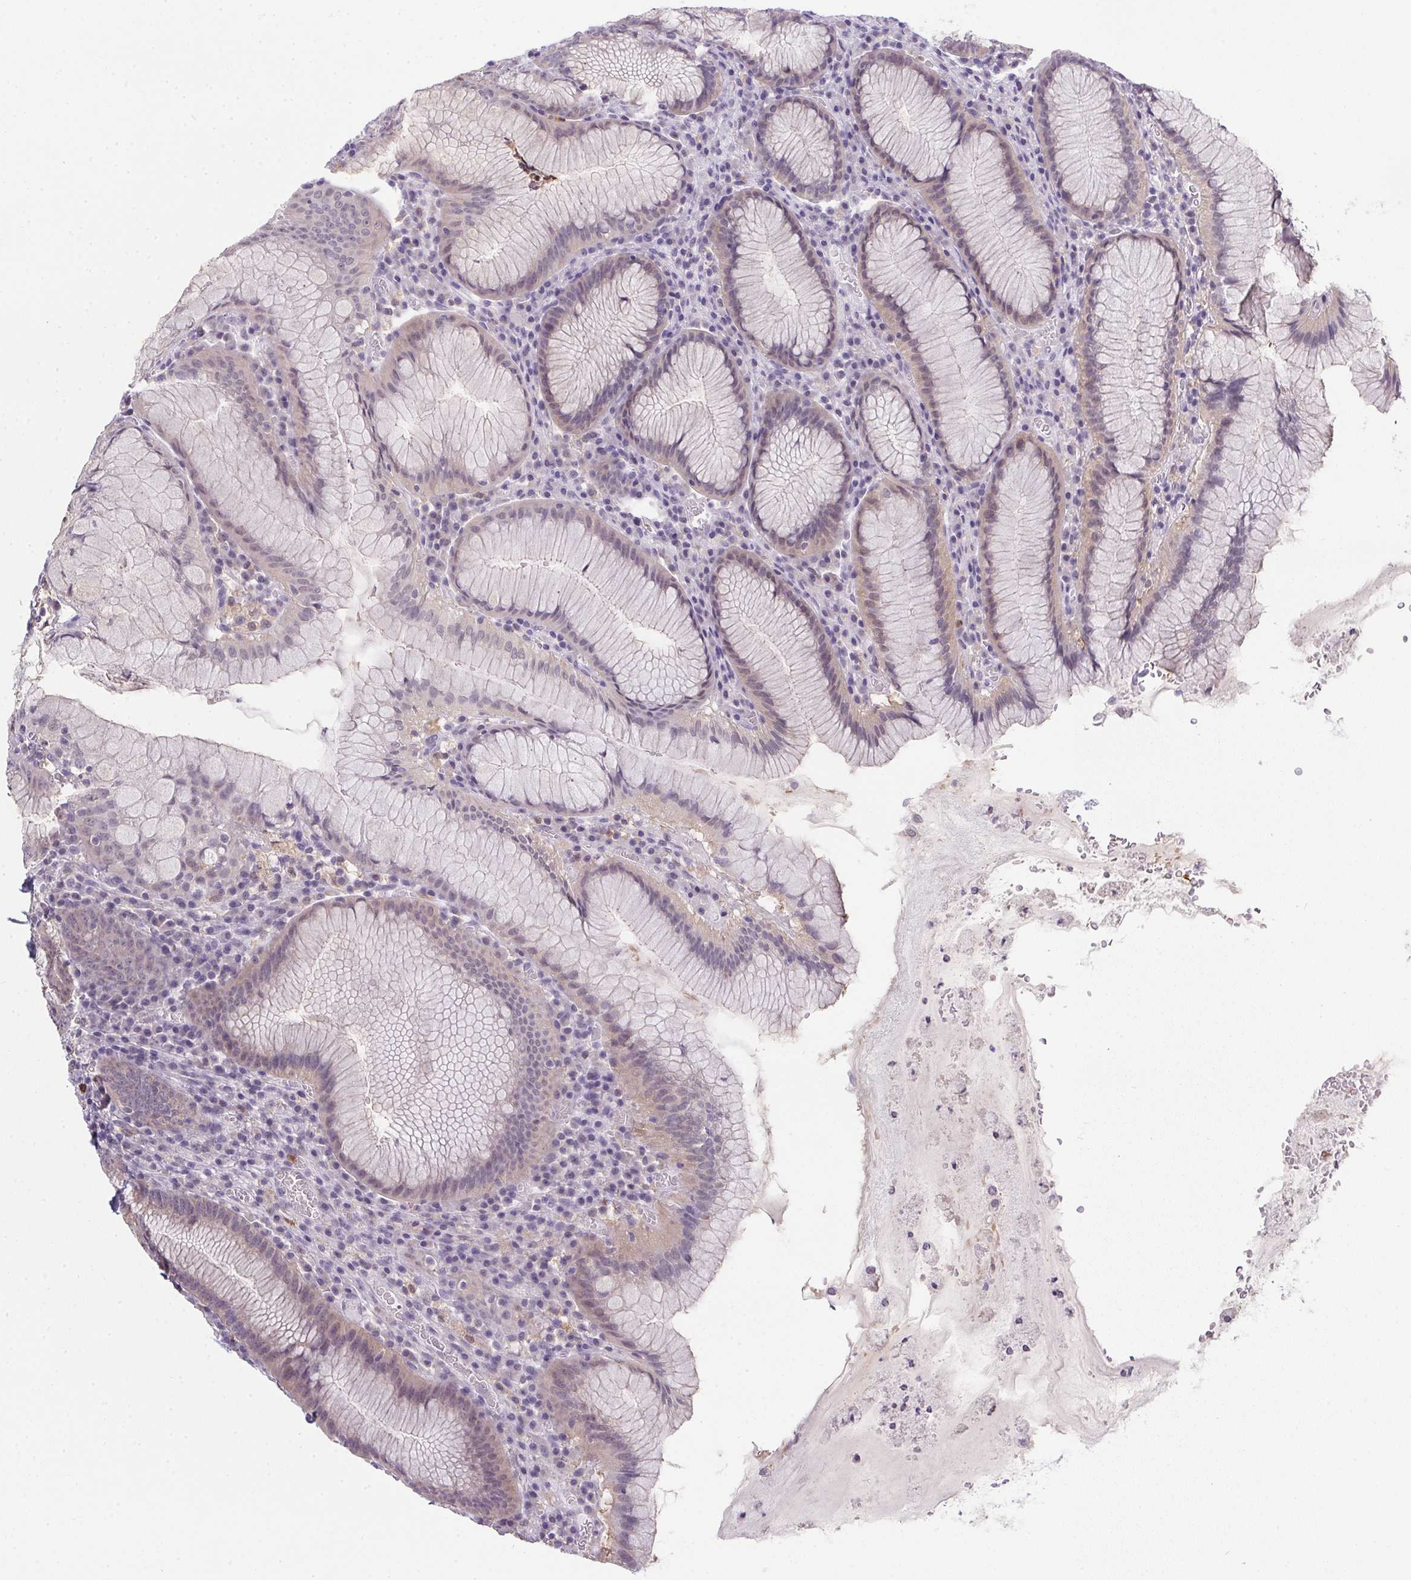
{"staining": {"intensity": "weak", "quantity": "<25%", "location": "cytoplasmic/membranous"}, "tissue": "stomach", "cell_type": "Glandular cells", "image_type": "normal", "snomed": [{"axis": "morphology", "description": "Normal tissue, NOS"}, {"axis": "topography", "description": "Stomach"}], "caption": "IHC of unremarkable human stomach reveals no expression in glandular cells.", "gene": "DNAJC5G", "patient": {"sex": "male", "age": 55}}